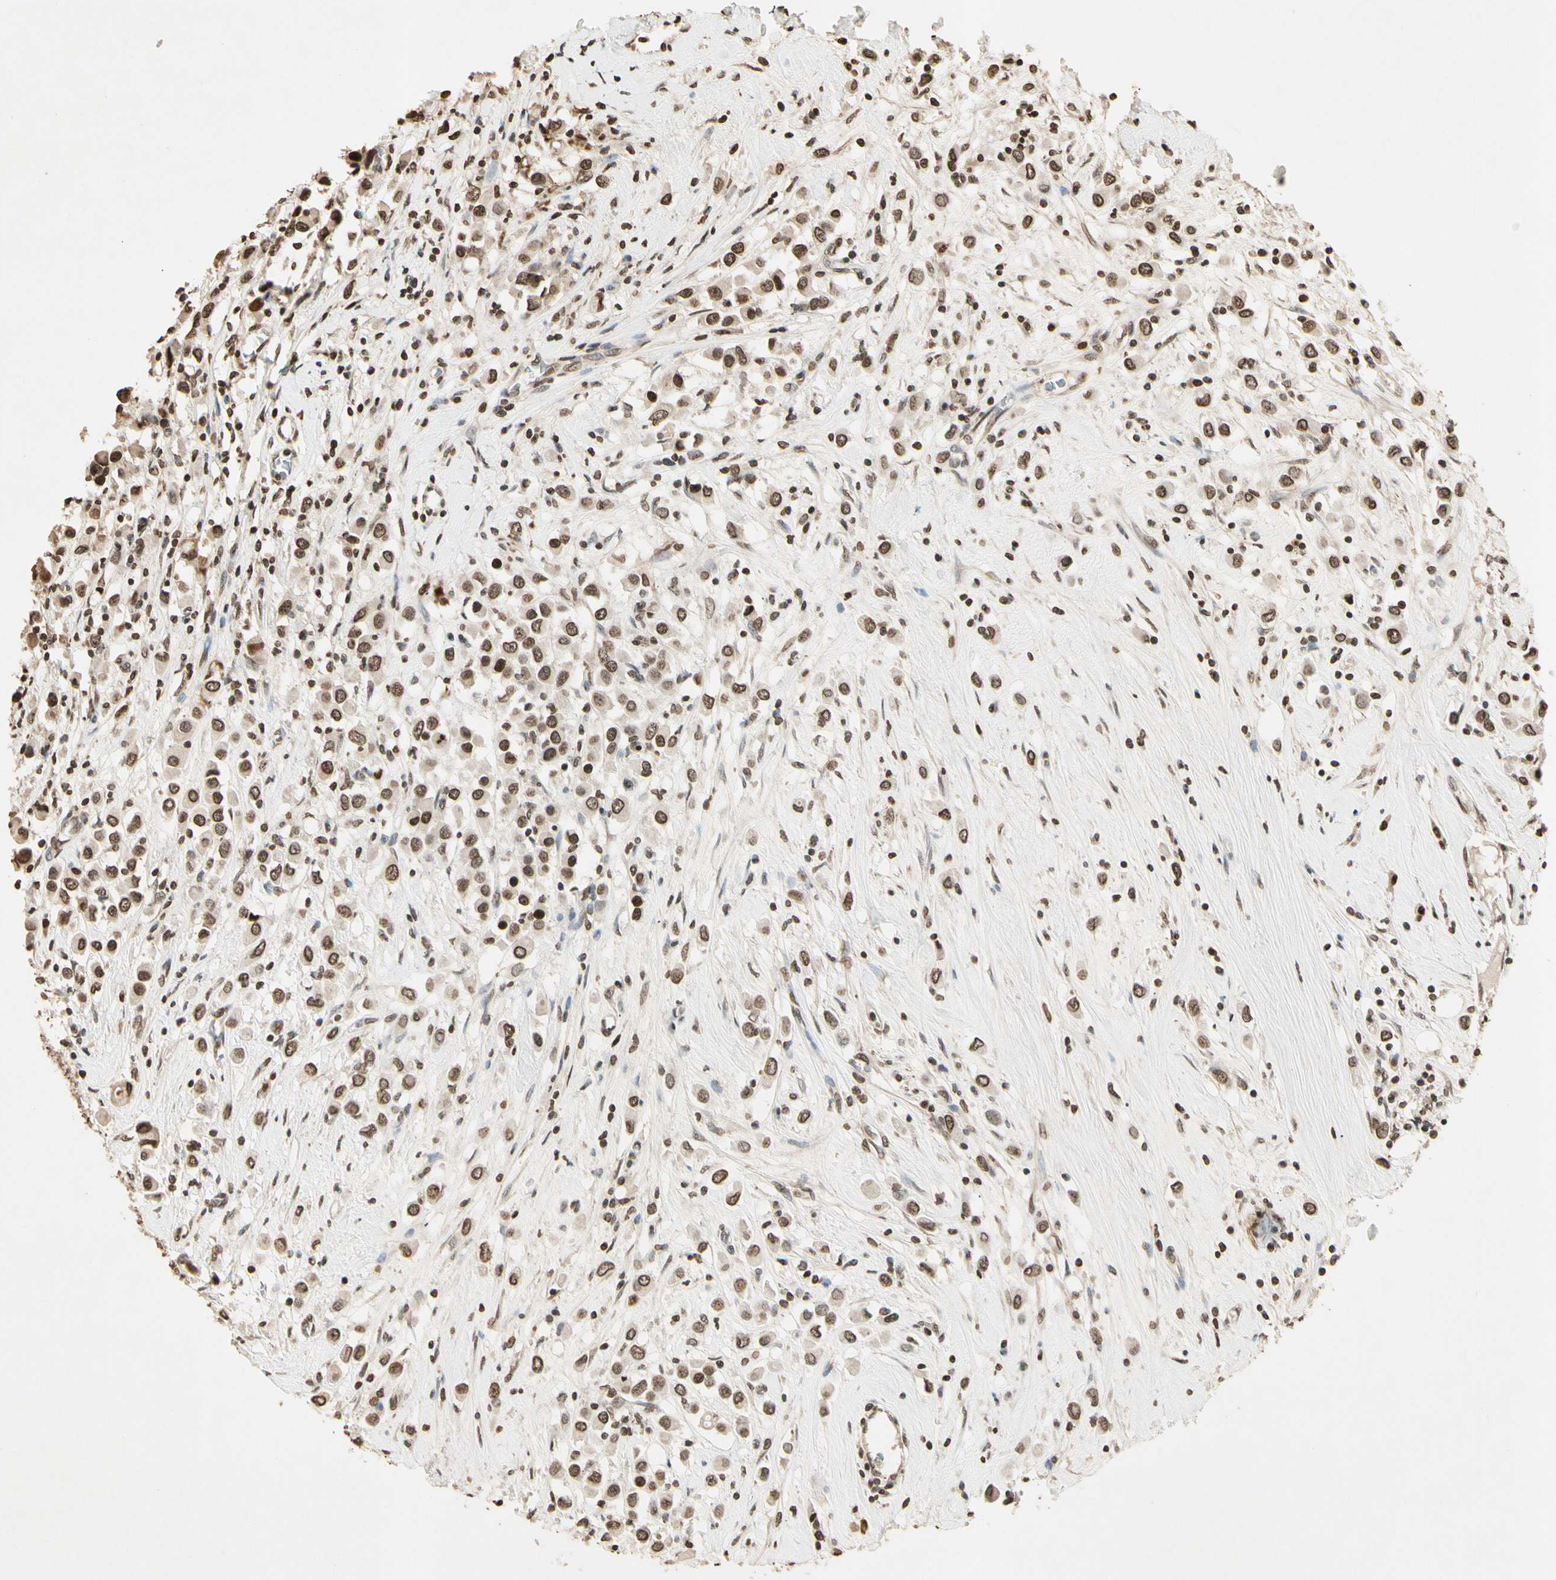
{"staining": {"intensity": "moderate", "quantity": "25%-75%", "location": "nuclear"}, "tissue": "breast cancer", "cell_type": "Tumor cells", "image_type": "cancer", "snomed": [{"axis": "morphology", "description": "Duct carcinoma"}, {"axis": "topography", "description": "Breast"}], "caption": "Immunohistochemistry histopathology image of neoplastic tissue: infiltrating ductal carcinoma (breast) stained using immunohistochemistry (IHC) shows medium levels of moderate protein expression localized specifically in the nuclear of tumor cells, appearing as a nuclear brown color.", "gene": "TOP1", "patient": {"sex": "female", "age": 61}}